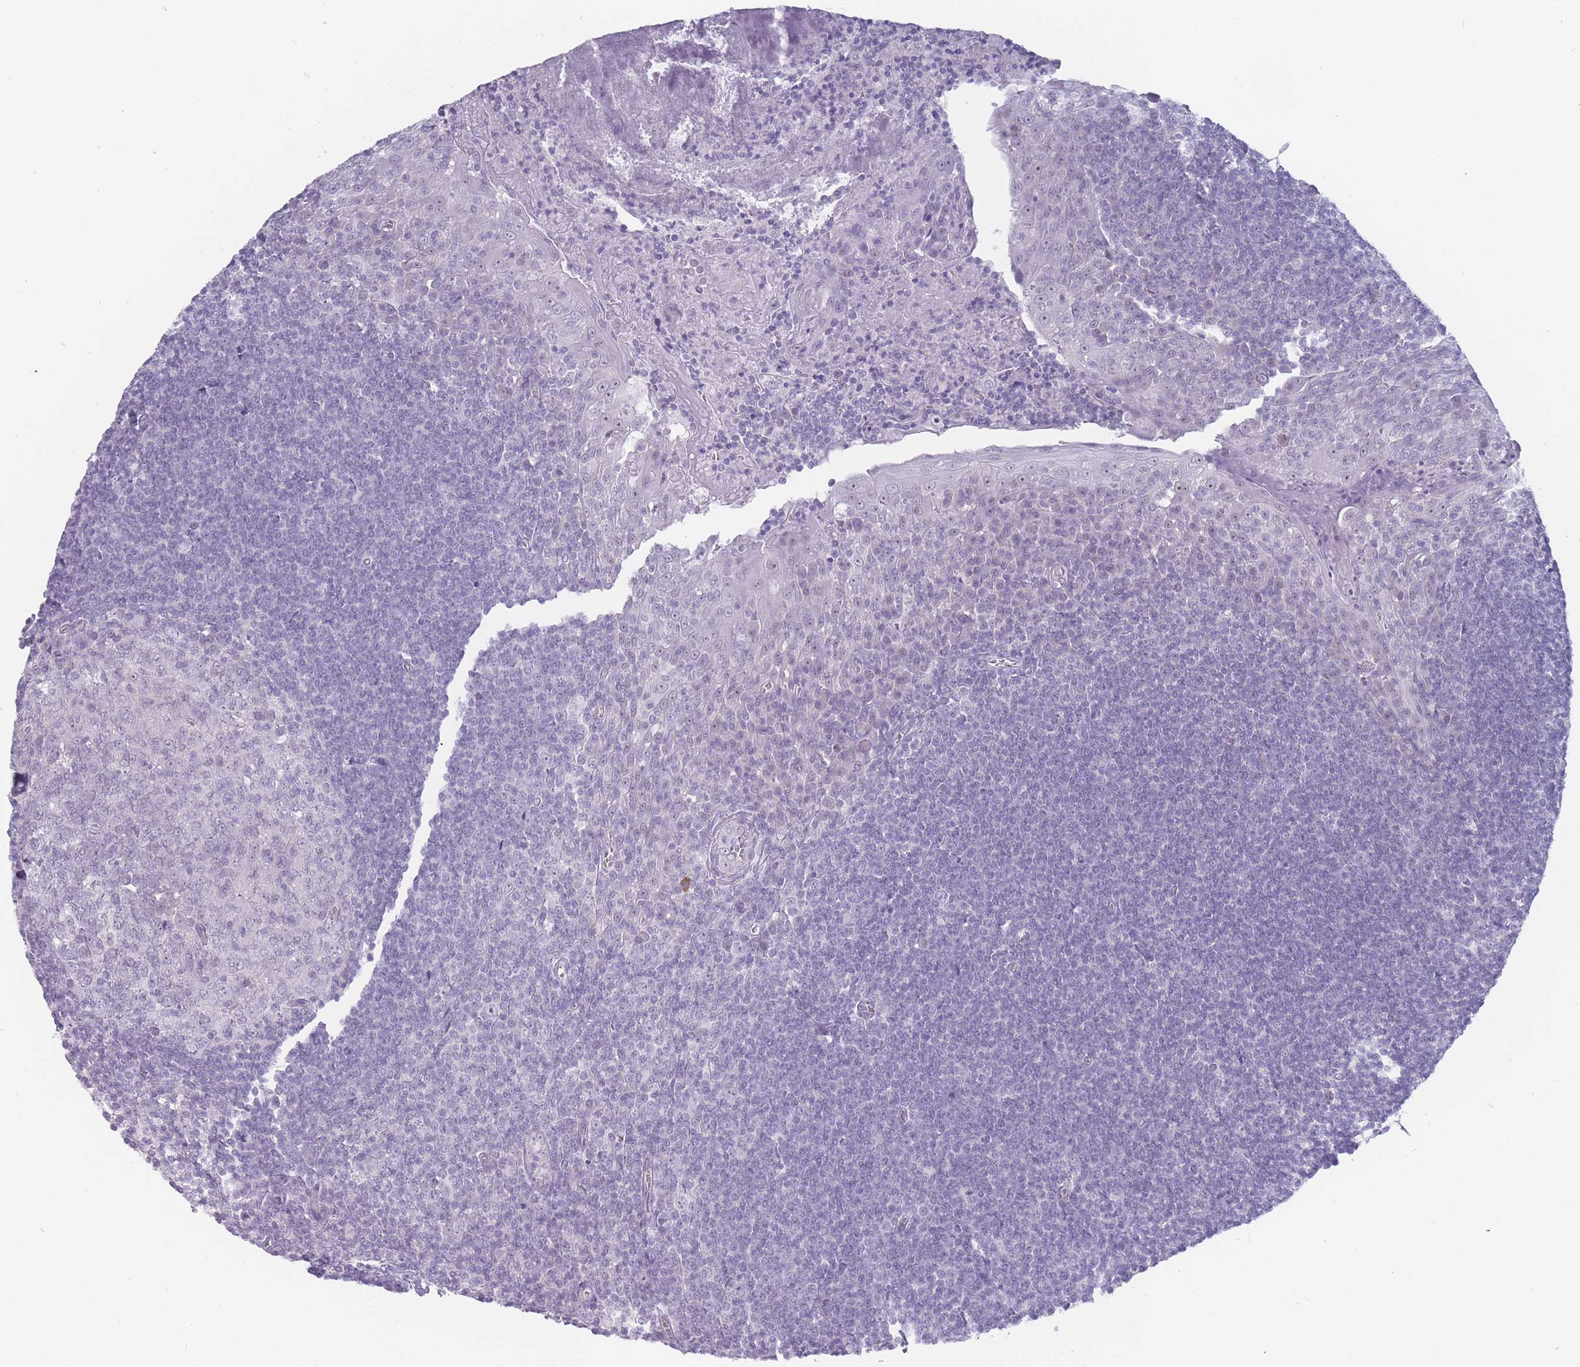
{"staining": {"intensity": "negative", "quantity": "none", "location": "none"}, "tissue": "tonsil", "cell_type": "Germinal center cells", "image_type": "normal", "snomed": [{"axis": "morphology", "description": "Normal tissue, NOS"}, {"axis": "topography", "description": "Tonsil"}], "caption": "The micrograph shows no significant positivity in germinal center cells of tonsil.", "gene": "ROS1", "patient": {"sex": "male", "age": 27}}